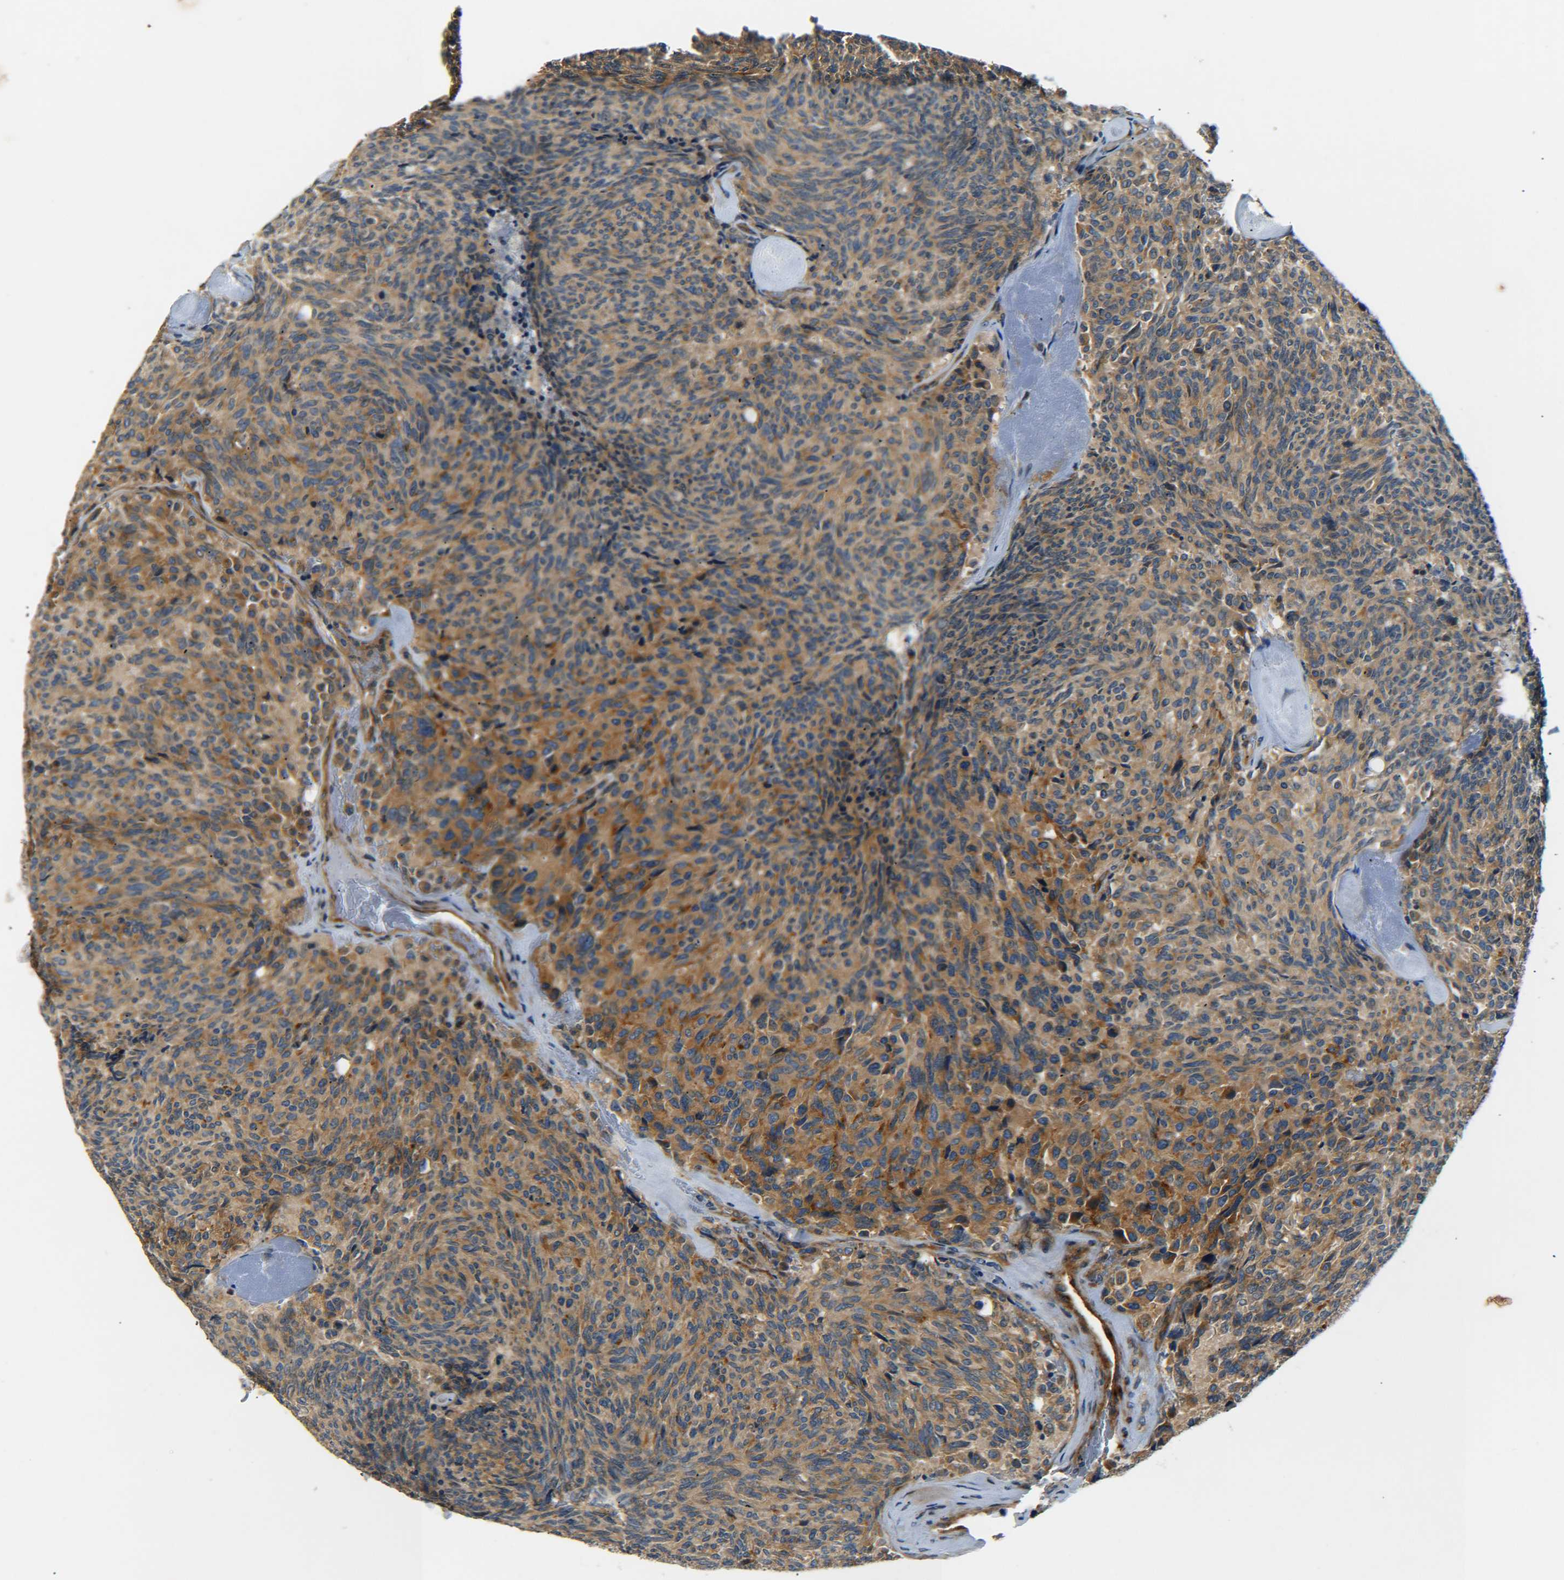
{"staining": {"intensity": "moderate", "quantity": ">75%", "location": "cytoplasmic/membranous"}, "tissue": "carcinoid", "cell_type": "Tumor cells", "image_type": "cancer", "snomed": [{"axis": "morphology", "description": "Carcinoid, malignant, NOS"}, {"axis": "topography", "description": "Pancreas"}], "caption": "Carcinoid (malignant) was stained to show a protein in brown. There is medium levels of moderate cytoplasmic/membranous staining in about >75% of tumor cells. (Stains: DAB in brown, nuclei in blue, Microscopy: brightfield microscopy at high magnification).", "gene": "LRCH3", "patient": {"sex": "female", "age": 54}}